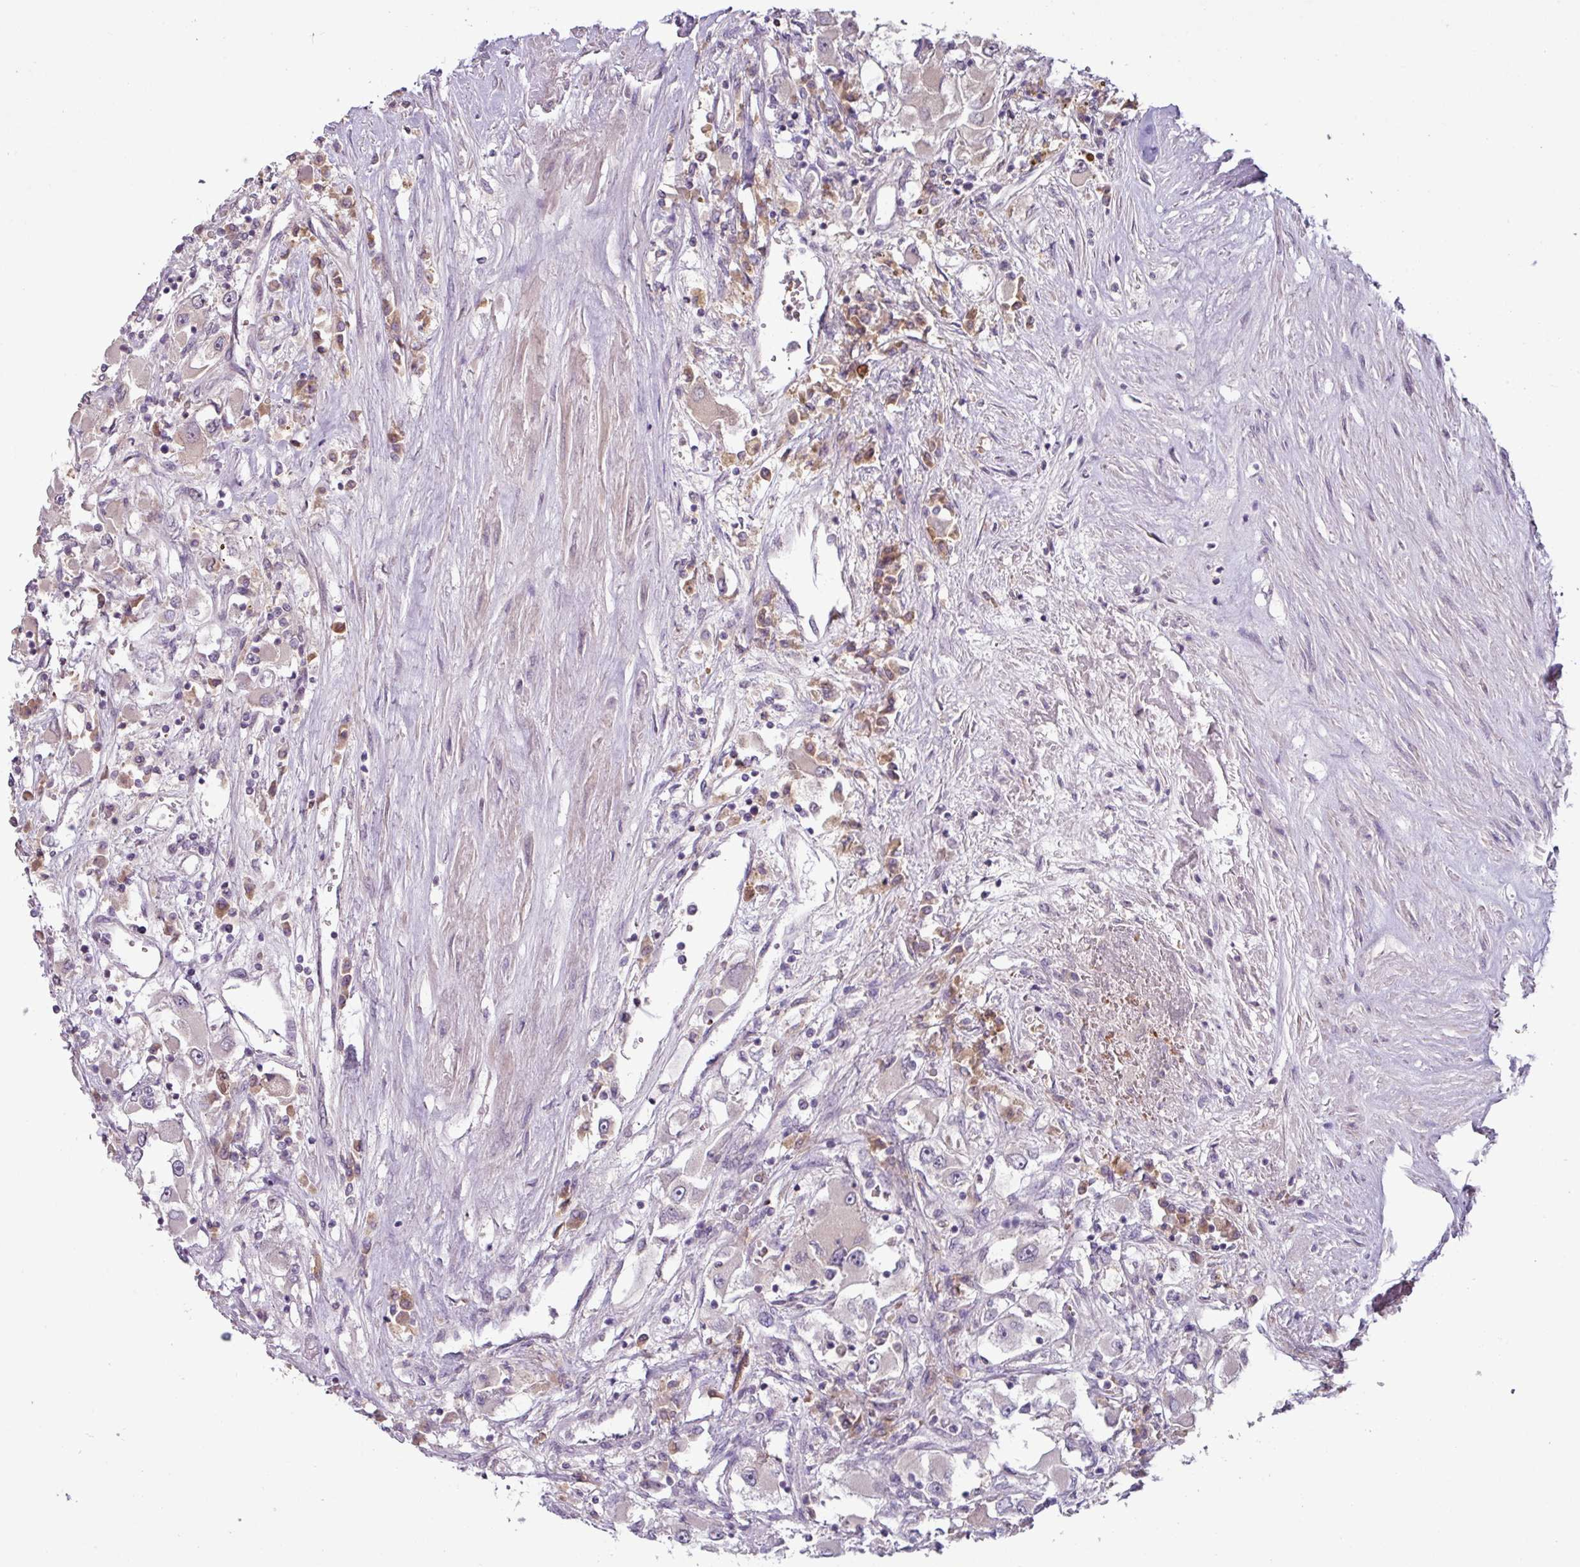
{"staining": {"intensity": "negative", "quantity": "none", "location": "none"}, "tissue": "renal cancer", "cell_type": "Tumor cells", "image_type": "cancer", "snomed": [{"axis": "morphology", "description": "Adenocarcinoma, NOS"}, {"axis": "topography", "description": "Kidney"}], "caption": "This is a image of immunohistochemistry staining of renal cancer, which shows no positivity in tumor cells.", "gene": "SLC5A10", "patient": {"sex": "female", "age": 52}}